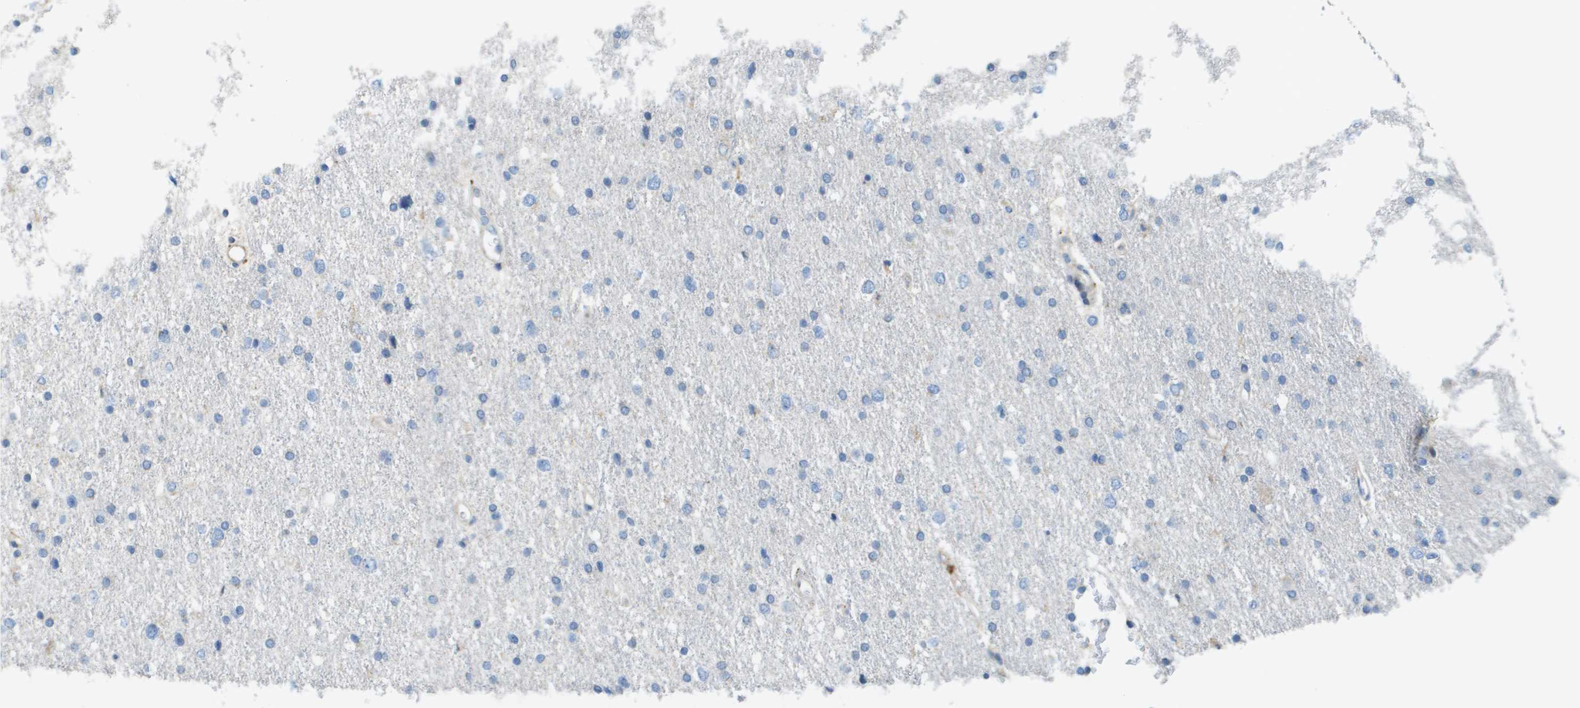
{"staining": {"intensity": "negative", "quantity": "none", "location": "none"}, "tissue": "glioma", "cell_type": "Tumor cells", "image_type": "cancer", "snomed": [{"axis": "morphology", "description": "Glioma, malignant, Low grade"}, {"axis": "topography", "description": "Brain"}], "caption": "Immunohistochemistry (IHC) photomicrograph of neoplastic tissue: malignant low-grade glioma stained with DAB (3,3'-diaminobenzidine) shows no significant protein staining in tumor cells.", "gene": "GALNT6", "patient": {"sex": "female", "age": 37}}